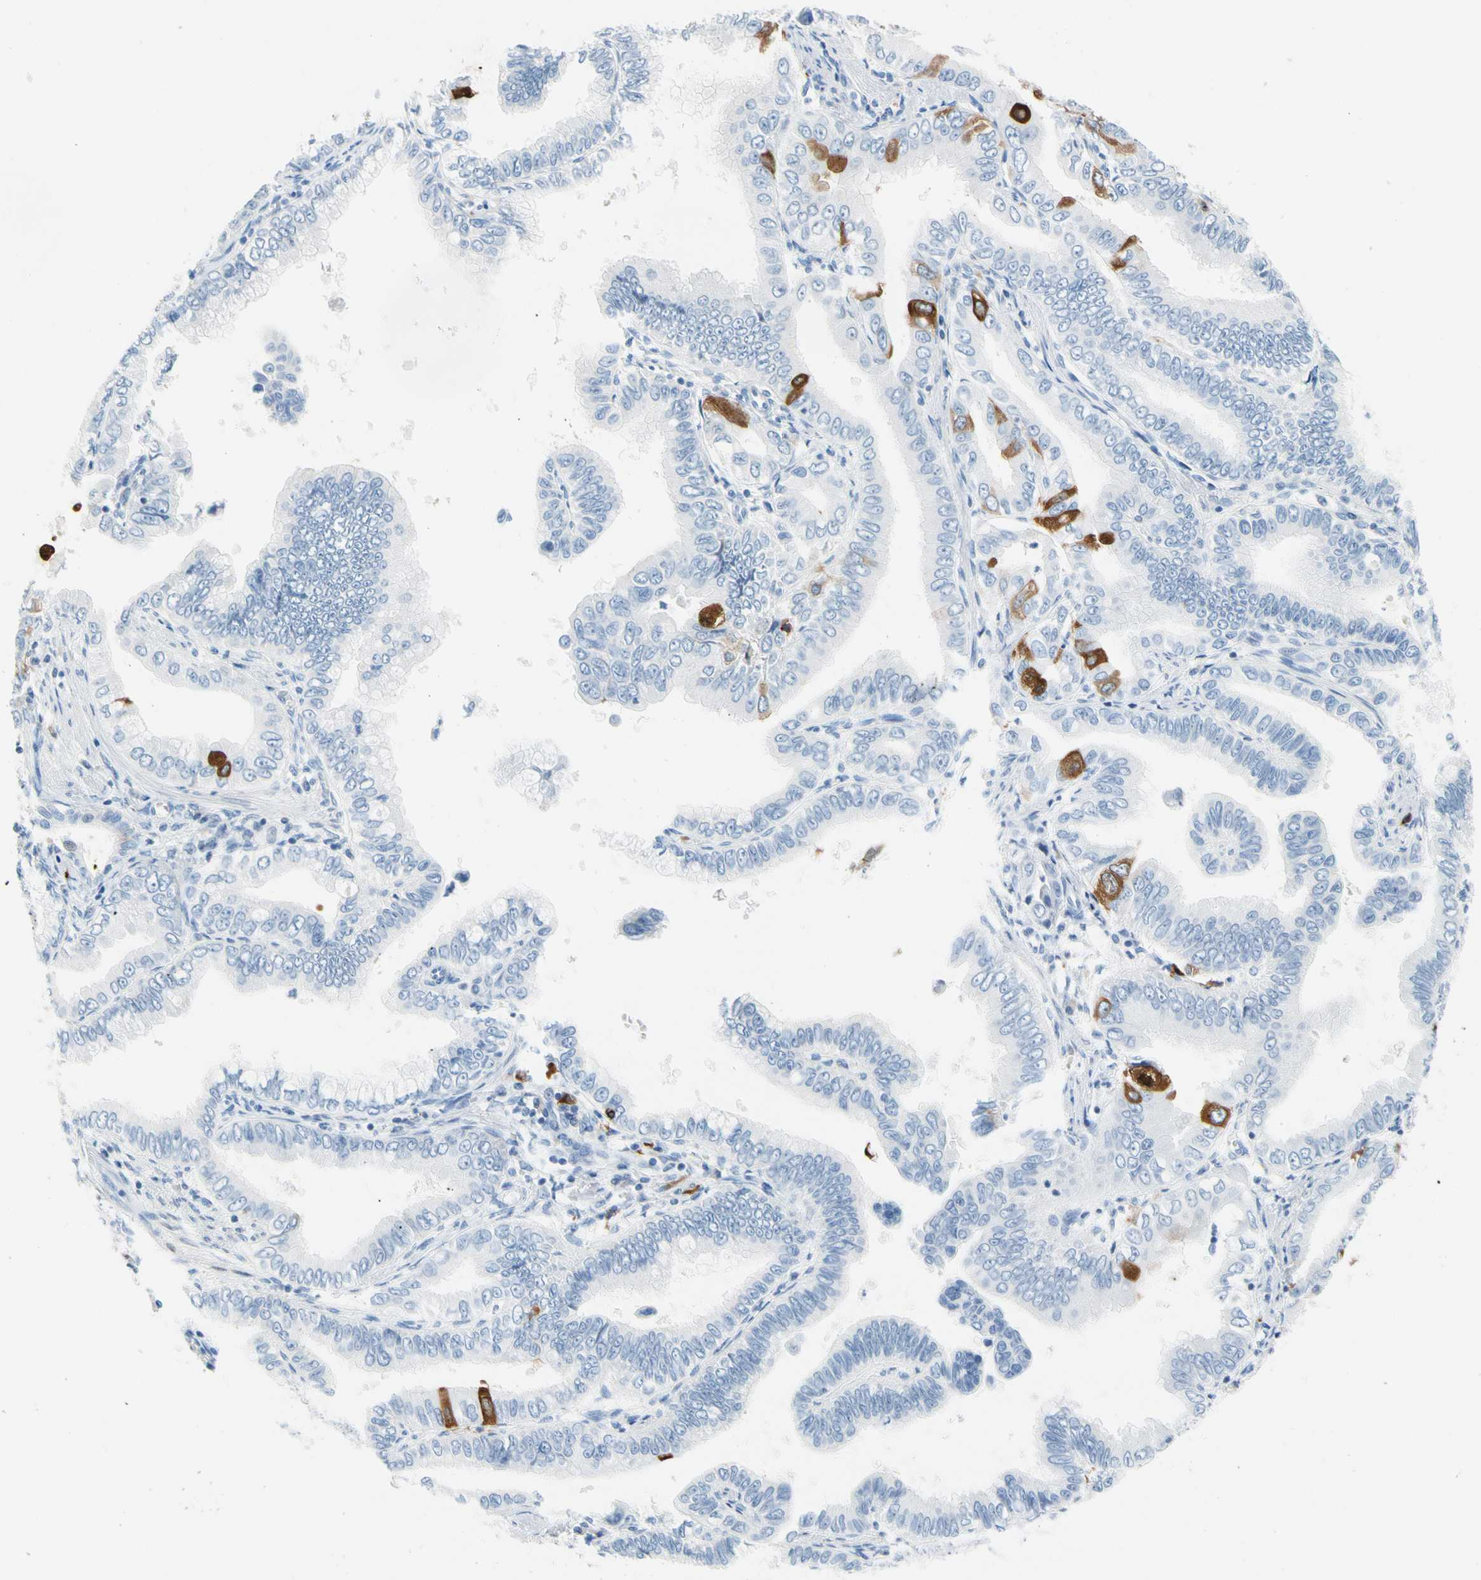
{"staining": {"intensity": "moderate", "quantity": "<25%", "location": "cytoplasmic/membranous"}, "tissue": "pancreatic cancer", "cell_type": "Tumor cells", "image_type": "cancer", "snomed": [{"axis": "morphology", "description": "Normal tissue, NOS"}, {"axis": "topography", "description": "Lymph node"}], "caption": "Moderate cytoplasmic/membranous staining is identified in approximately <25% of tumor cells in pancreatic cancer. (IHC, brightfield microscopy, high magnification).", "gene": "TACC3", "patient": {"sex": "male", "age": 50}}